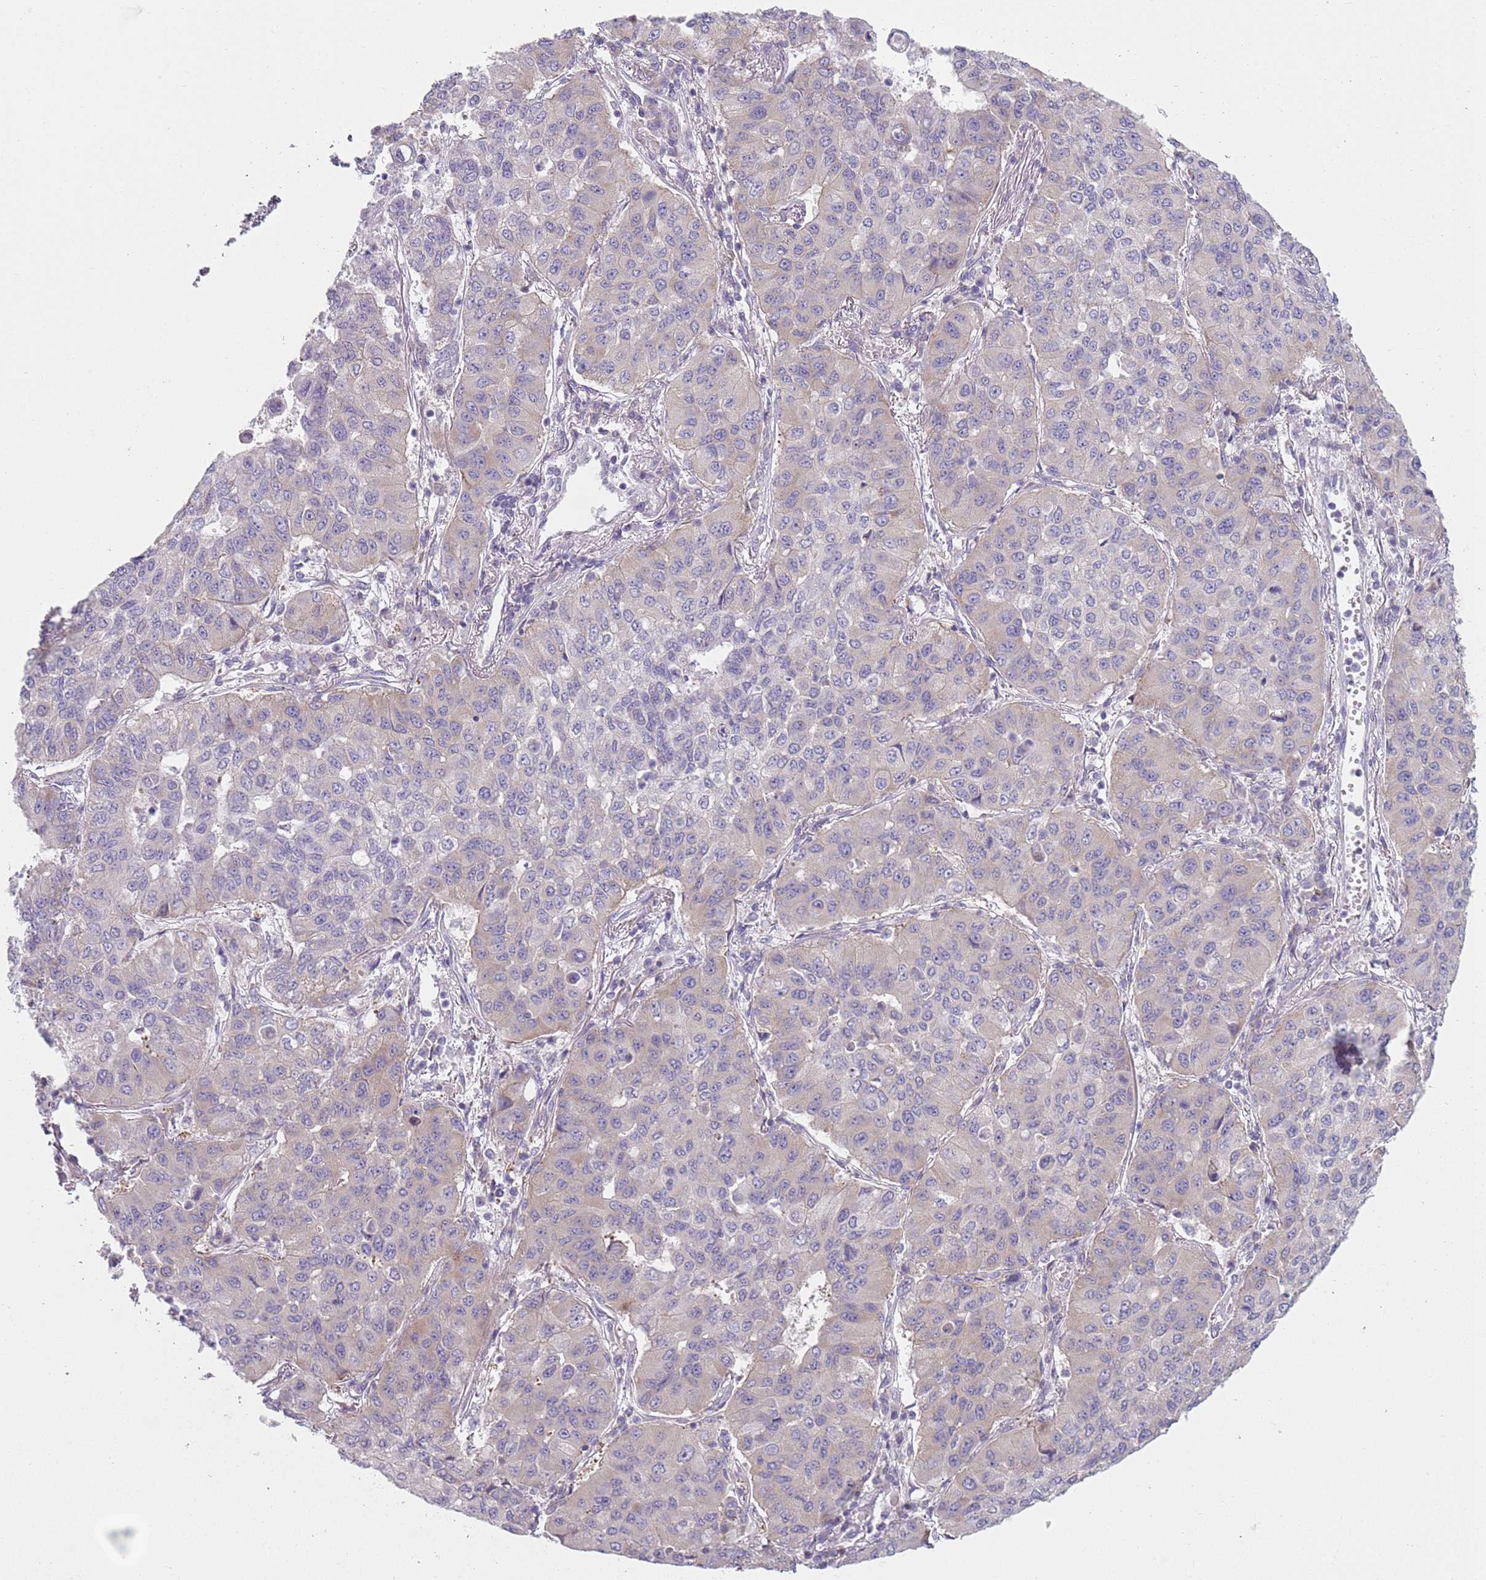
{"staining": {"intensity": "weak", "quantity": "<25%", "location": "cytoplasmic/membranous"}, "tissue": "lung cancer", "cell_type": "Tumor cells", "image_type": "cancer", "snomed": [{"axis": "morphology", "description": "Squamous cell carcinoma, NOS"}, {"axis": "topography", "description": "Lung"}], "caption": "Tumor cells are negative for brown protein staining in lung cancer (squamous cell carcinoma). (DAB (3,3'-diaminobenzidine) IHC visualized using brightfield microscopy, high magnification).", "gene": "SLC26A6", "patient": {"sex": "male", "age": 74}}